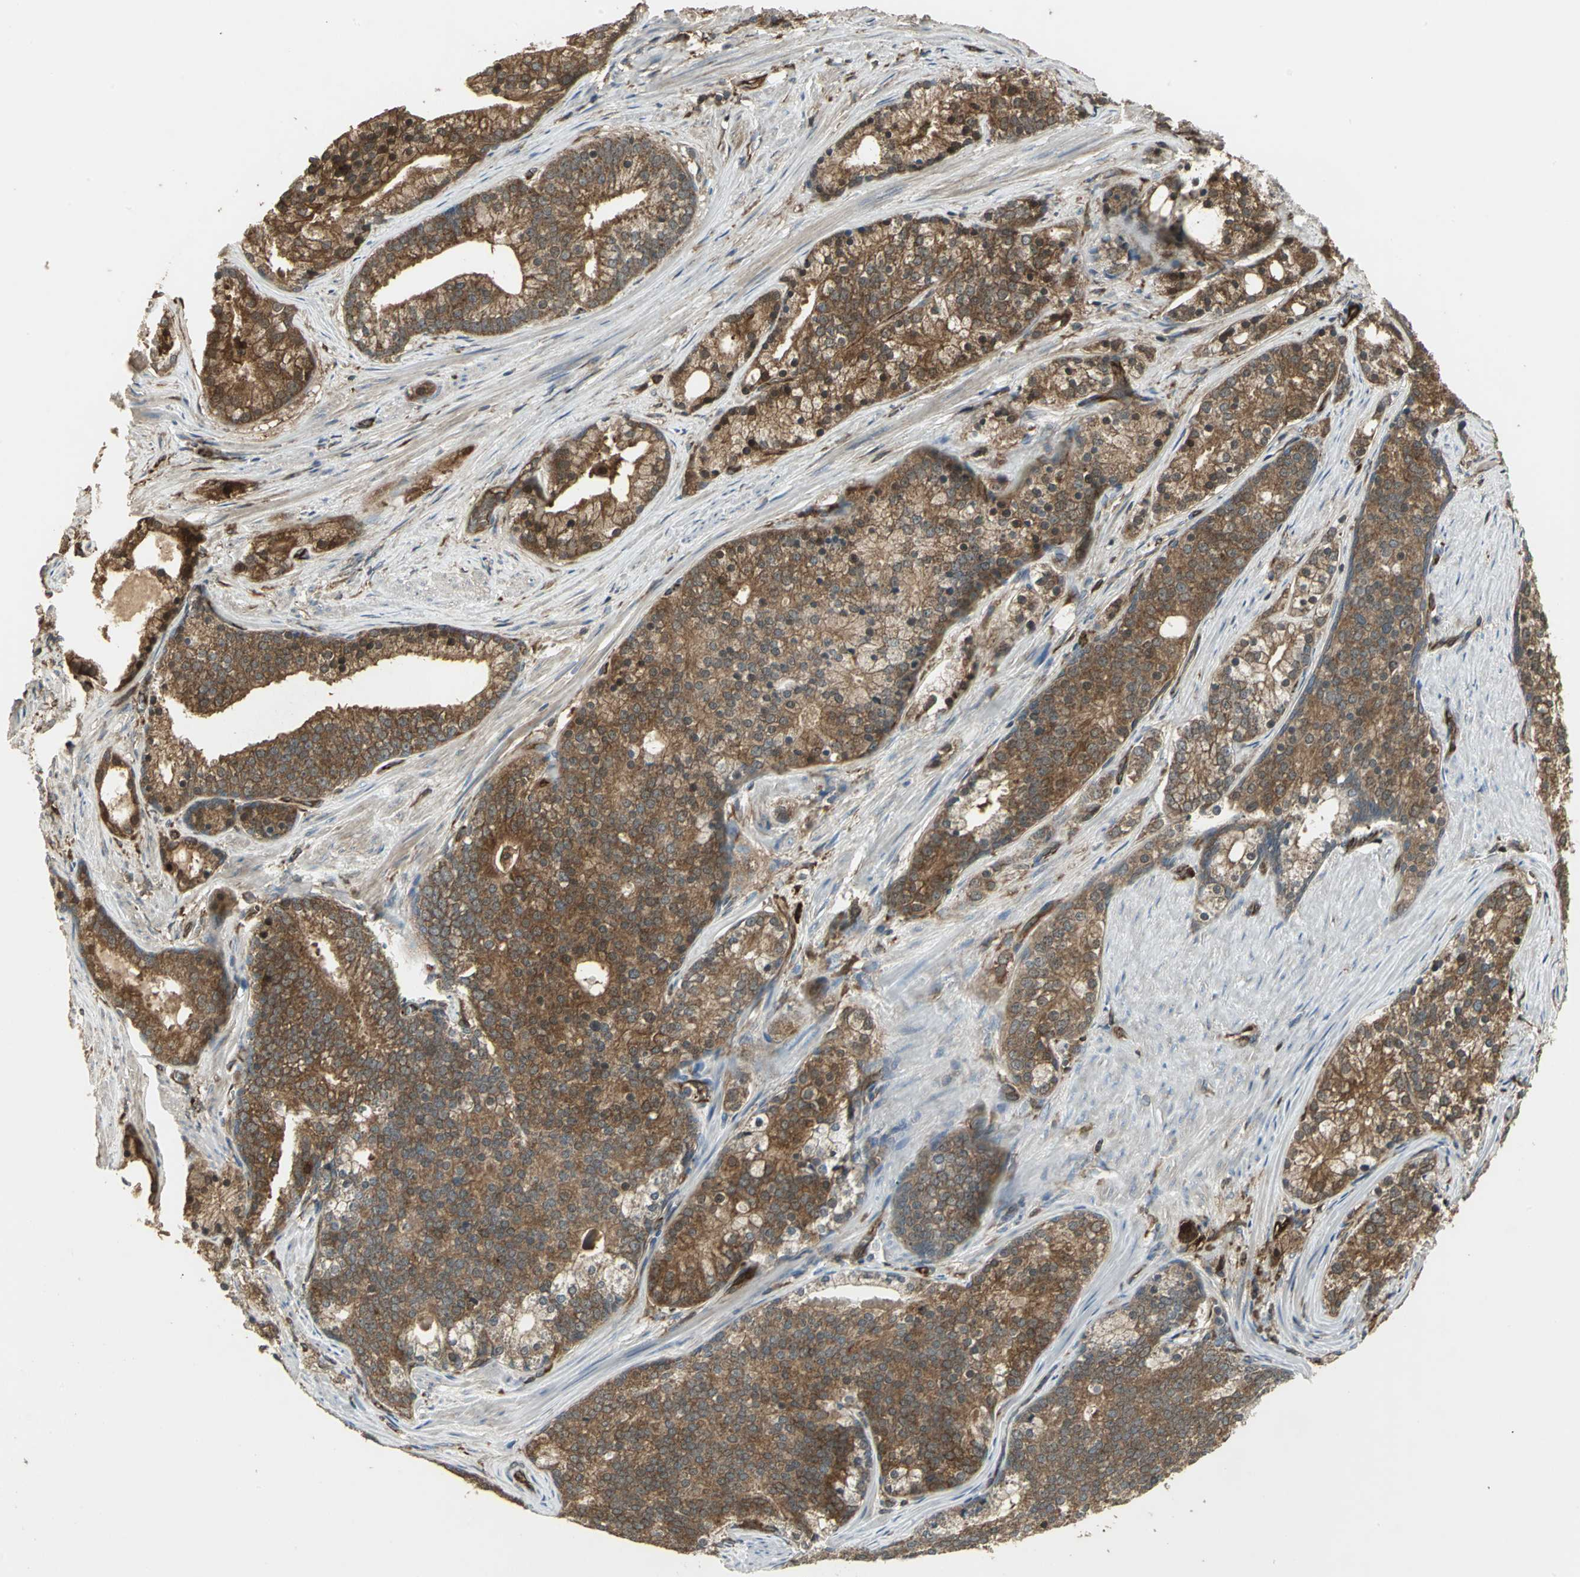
{"staining": {"intensity": "moderate", "quantity": ">75%", "location": "cytoplasmic/membranous"}, "tissue": "prostate cancer", "cell_type": "Tumor cells", "image_type": "cancer", "snomed": [{"axis": "morphology", "description": "Adenocarcinoma, Low grade"}, {"axis": "topography", "description": "Prostate"}], "caption": "Moderate cytoplasmic/membranous expression is identified in approximately >75% of tumor cells in prostate cancer (adenocarcinoma (low-grade)).", "gene": "PRXL2B", "patient": {"sex": "male", "age": 71}}